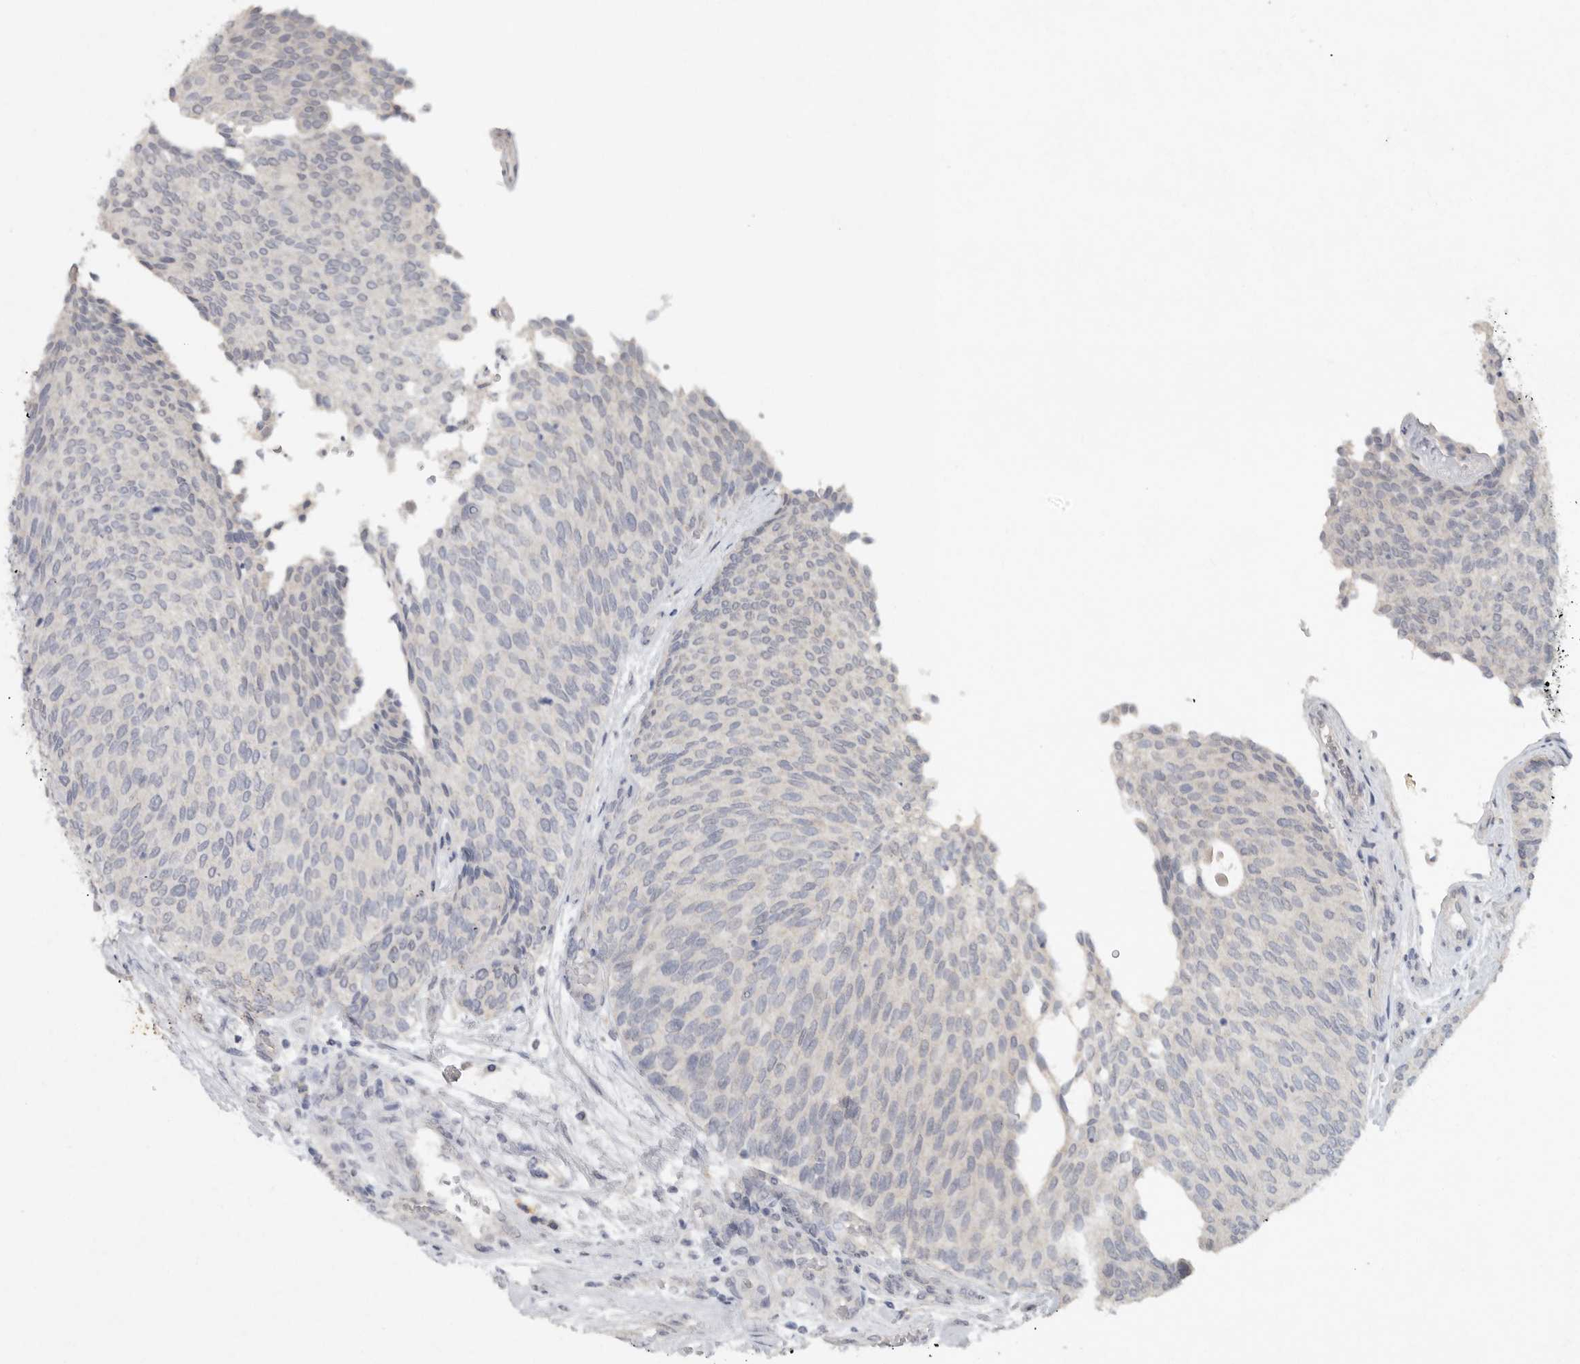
{"staining": {"intensity": "negative", "quantity": "none", "location": "none"}, "tissue": "urothelial cancer", "cell_type": "Tumor cells", "image_type": "cancer", "snomed": [{"axis": "morphology", "description": "Urothelial carcinoma, Low grade"}, {"axis": "topography", "description": "Urinary bladder"}], "caption": "Low-grade urothelial carcinoma stained for a protein using immunohistochemistry displays no staining tumor cells.", "gene": "REG4", "patient": {"sex": "female", "age": 79}}